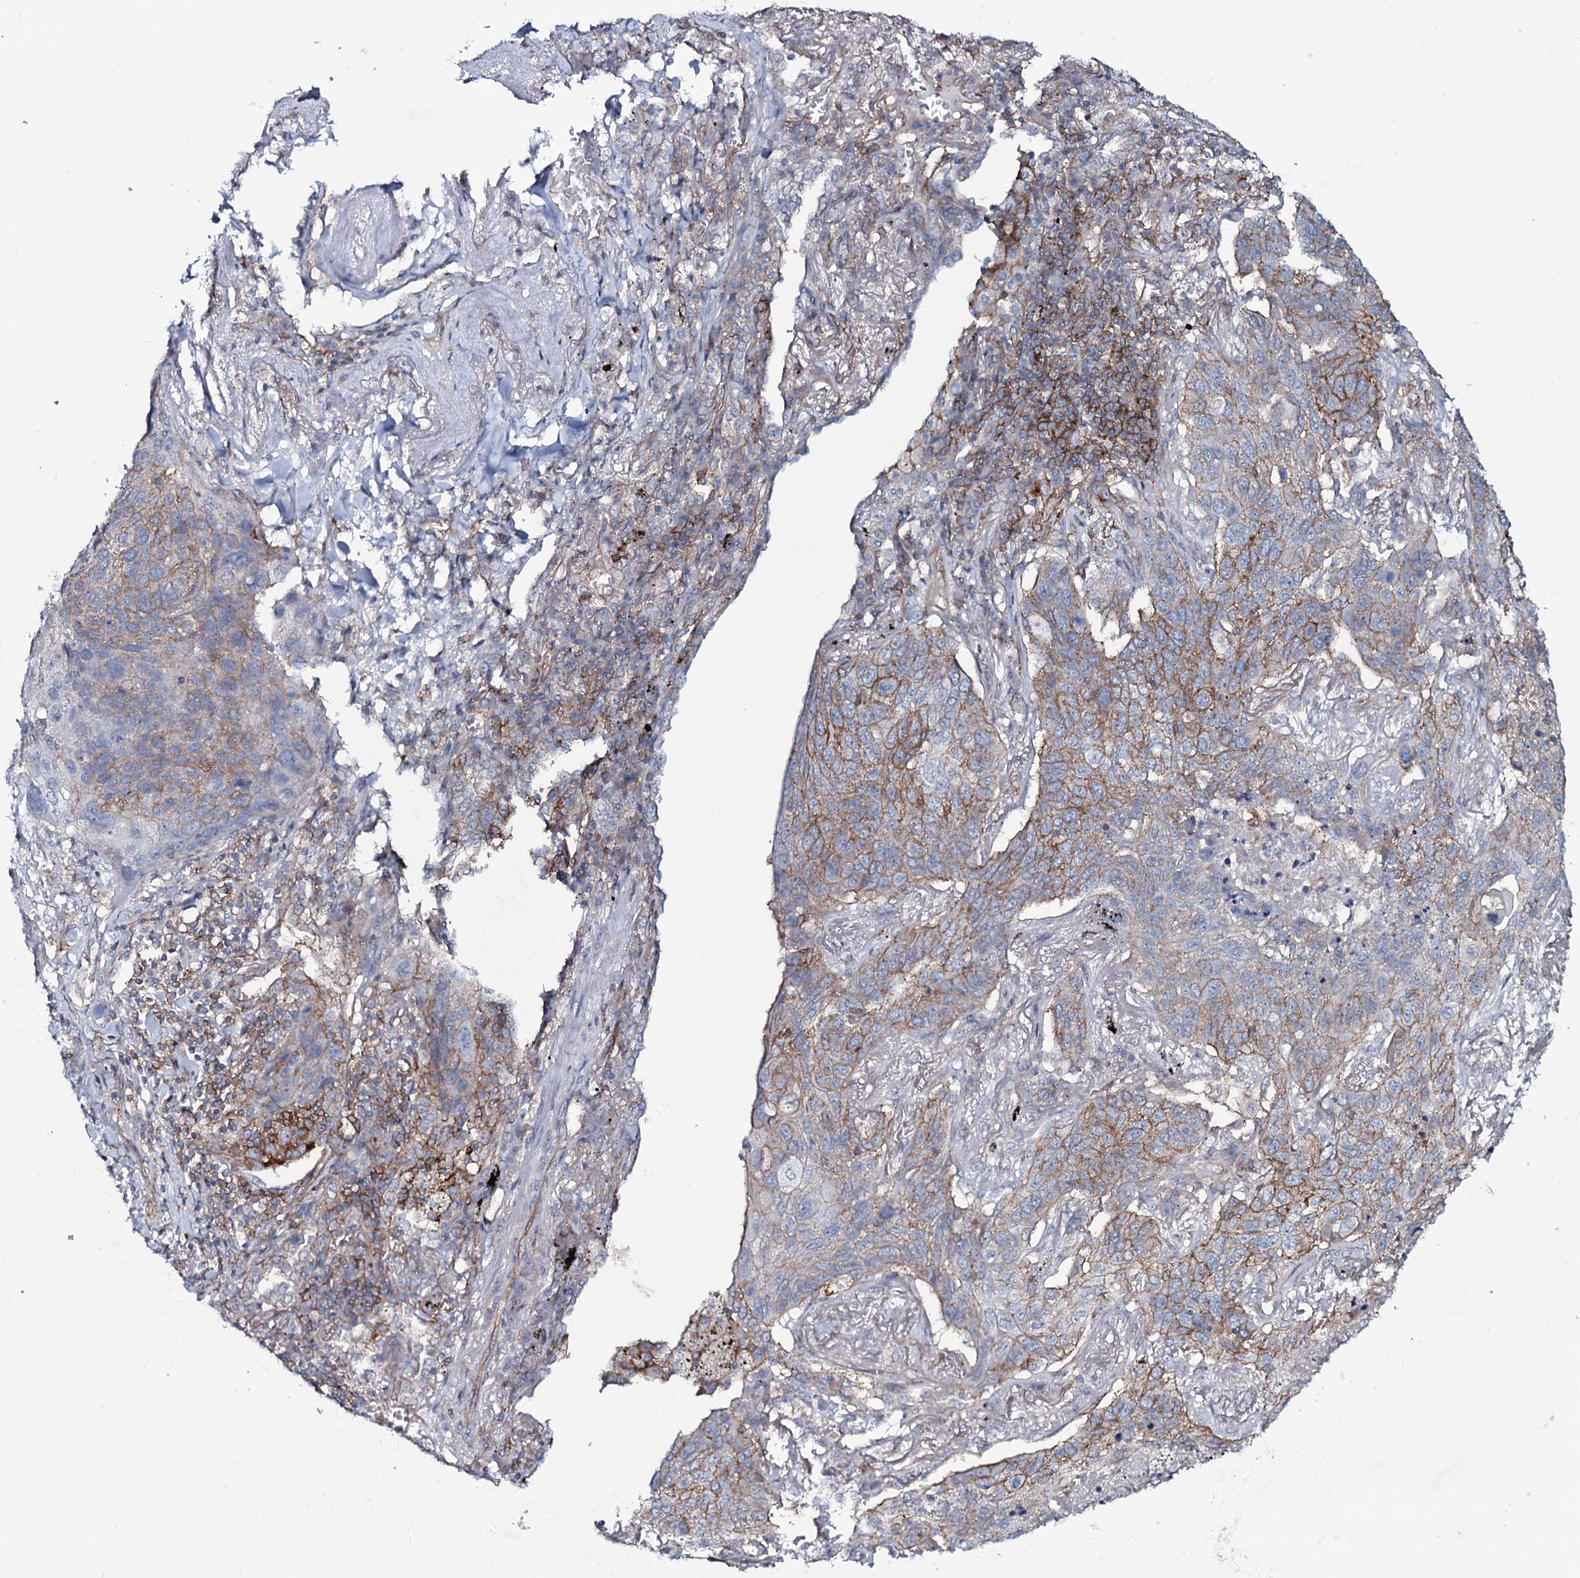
{"staining": {"intensity": "moderate", "quantity": ">75%", "location": "cytoplasmic/membranous"}, "tissue": "lung cancer", "cell_type": "Tumor cells", "image_type": "cancer", "snomed": [{"axis": "morphology", "description": "Squamous cell carcinoma, NOS"}, {"axis": "topography", "description": "Lung"}], "caption": "Moderate cytoplasmic/membranous positivity for a protein is present in about >75% of tumor cells of lung cancer (squamous cell carcinoma) using immunohistochemistry (IHC).", "gene": "SNAP23", "patient": {"sex": "female", "age": 63}}